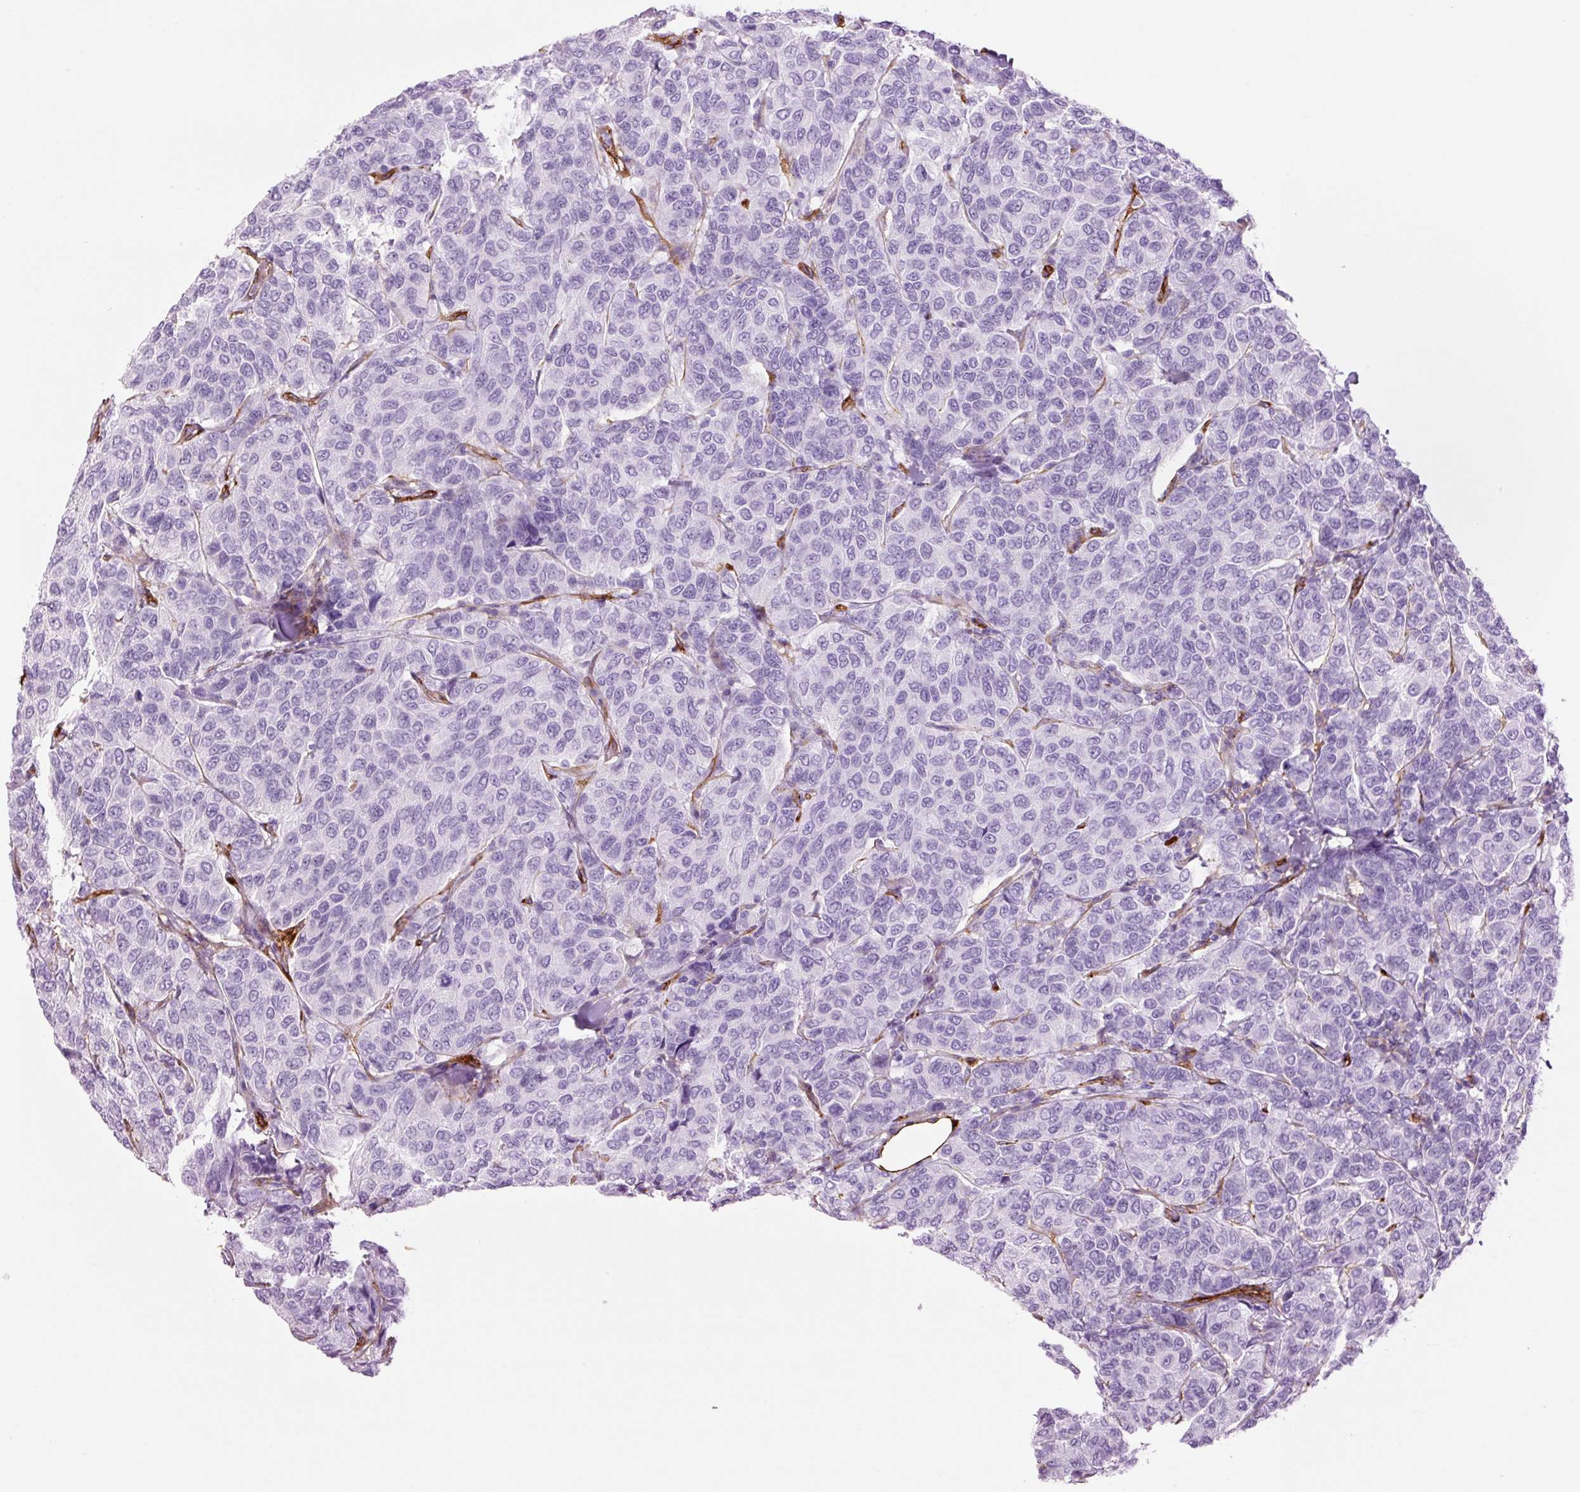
{"staining": {"intensity": "negative", "quantity": "none", "location": "none"}, "tissue": "breast cancer", "cell_type": "Tumor cells", "image_type": "cancer", "snomed": [{"axis": "morphology", "description": "Duct carcinoma"}, {"axis": "topography", "description": "Breast"}], "caption": "Immunohistochemistry photomicrograph of breast cancer (invasive ductal carcinoma) stained for a protein (brown), which shows no staining in tumor cells.", "gene": "CAV1", "patient": {"sex": "female", "age": 55}}